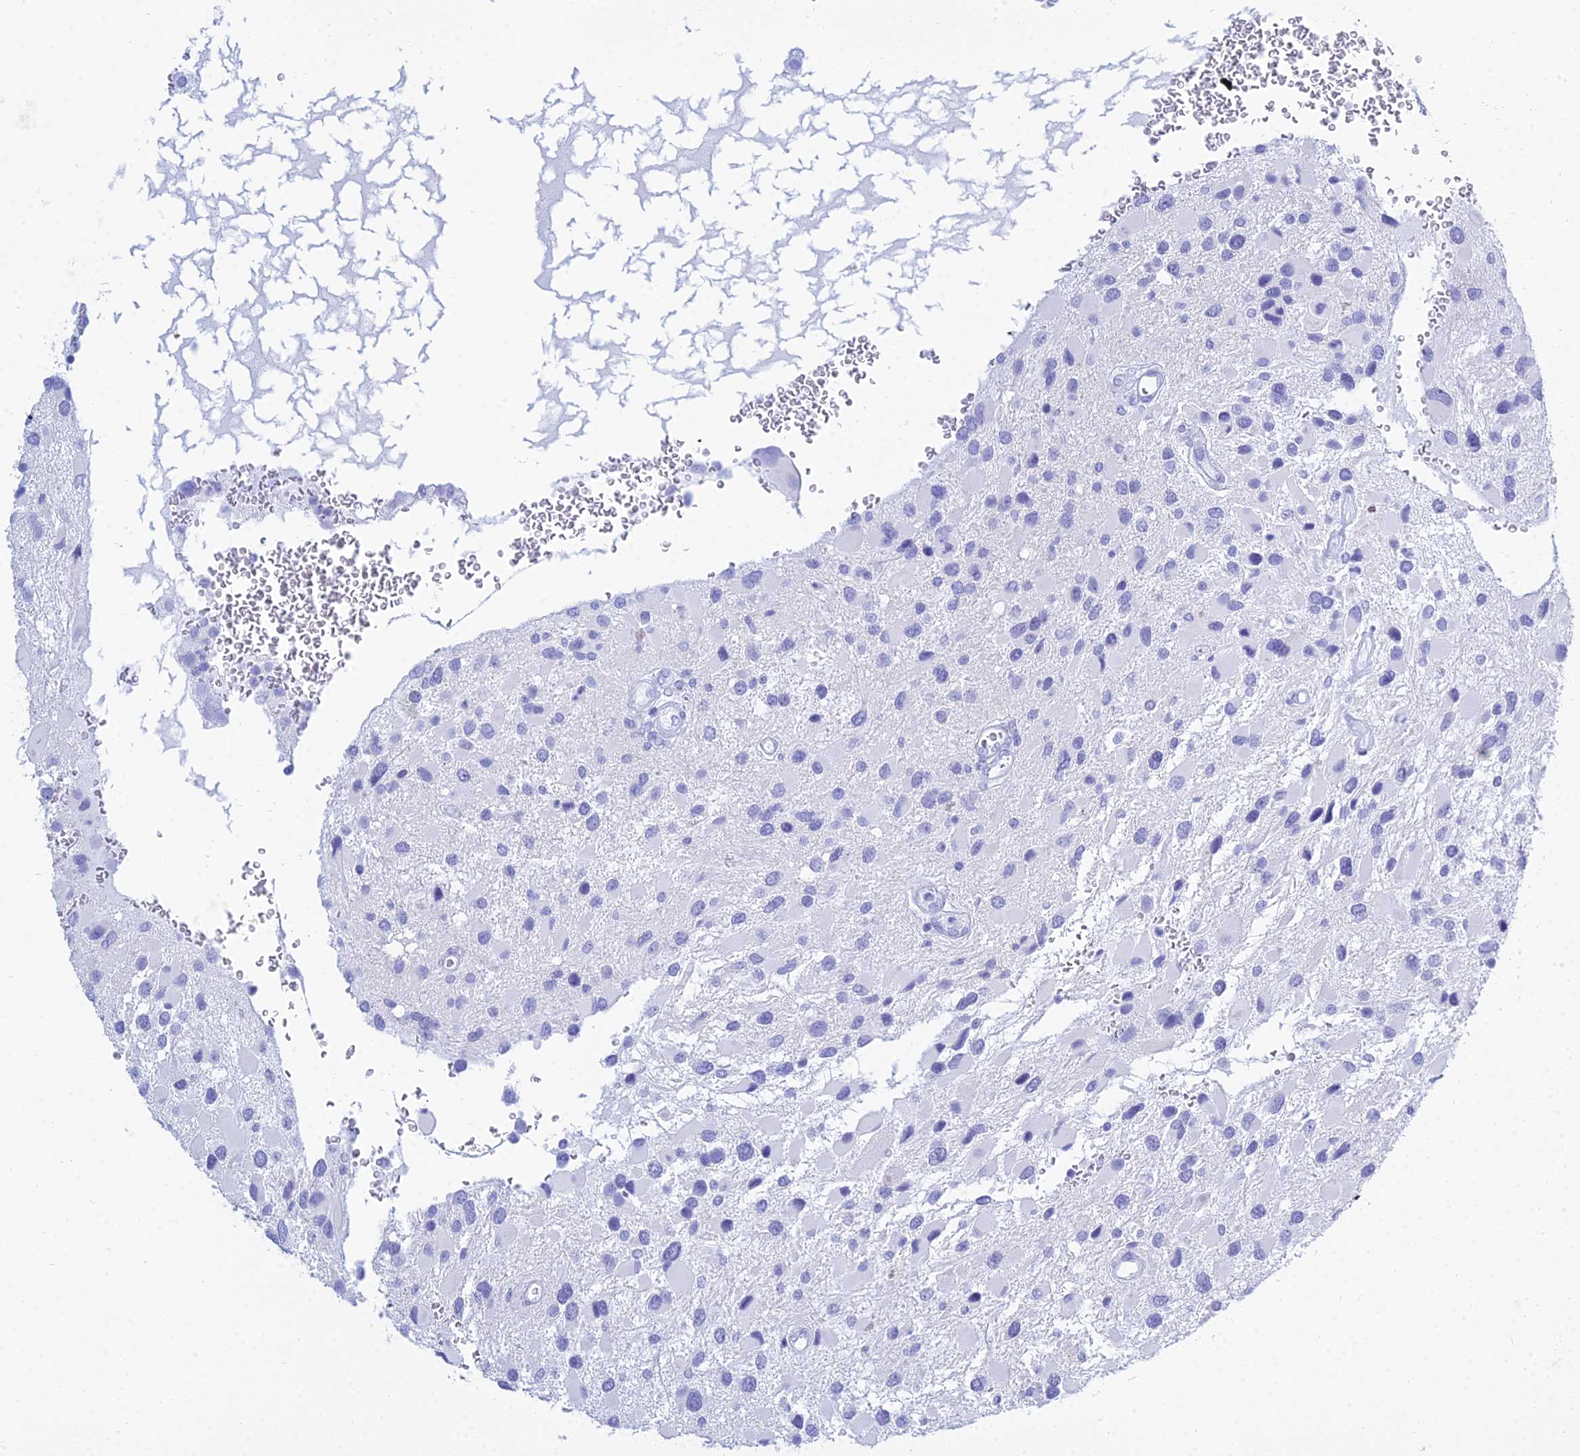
{"staining": {"intensity": "negative", "quantity": "none", "location": "none"}, "tissue": "glioma", "cell_type": "Tumor cells", "image_type": "cancer", "snomed": [{"axis": "morphology", "description": "Glioma, malignant, High grade"}, {"axis": "topography", "description": "Brain"}], "caption": "Protein analysis of glioma reveals no significant positivity in tumor cells. The staining was performed using DAB to visualize the protein expression in brown, while the nuclei were stained in blue with hematoxylin (Magnification: 20x).", "gene": "PATE4", "patient": {"sex": "male", "age": 53}}